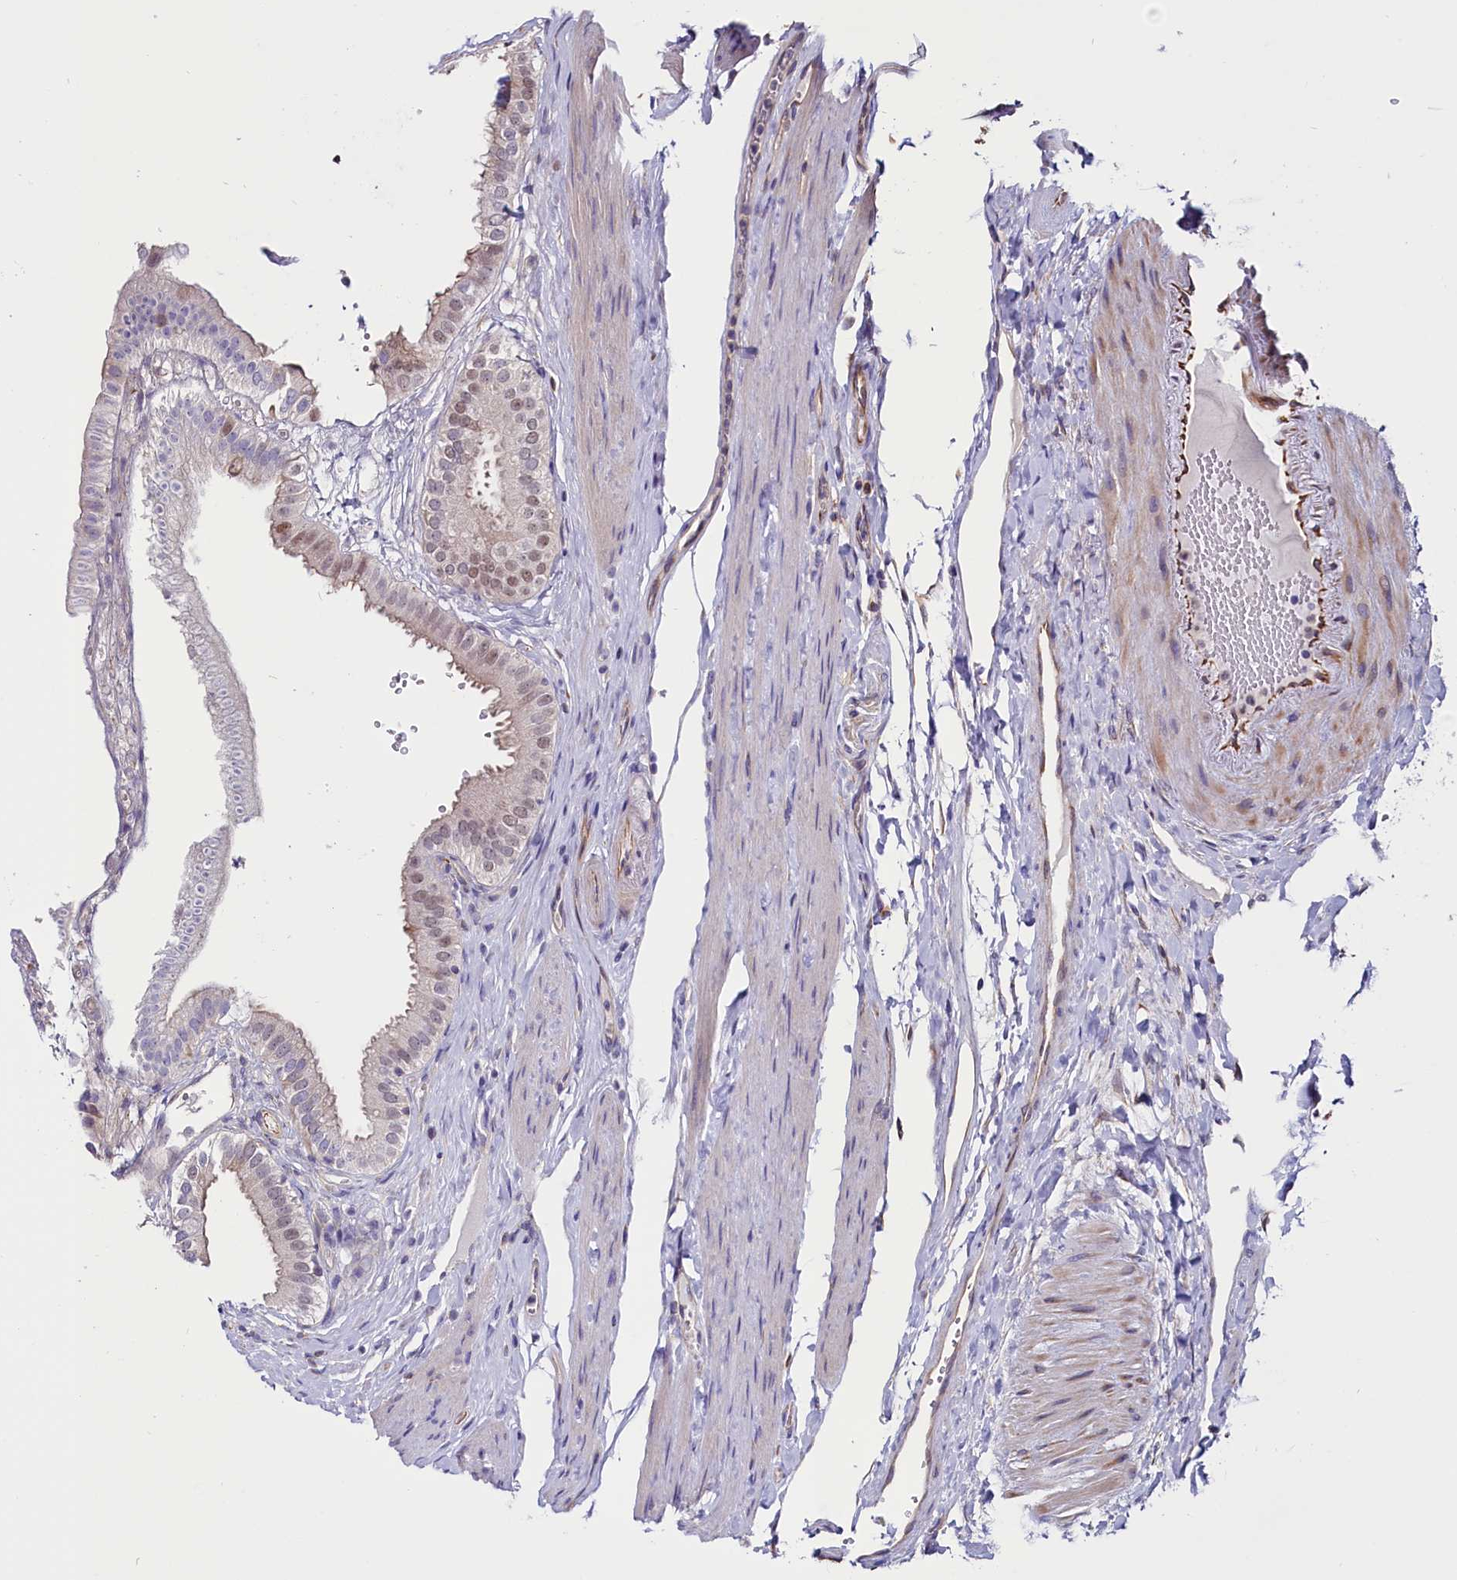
{"staining": {"intensity": "moderate", "quantity": "<25%", "location": "nuclear"}, "tissue": "gallbladder", "cell_type": "Glandular cells", "image_type": "normal", "snomed": [{"axis": "morphology", "description": "Normal tissue, NOS"}, {"axis": "topography", "description": "Gallbladder"}], "caption": "About <25% of glandular cells in benign gallbladder display moderate nuclear protein expression as visualized by brown immunohistochemical staining.", "gene": "PDILT", "patient": {"sex": "female", "age": 61}}